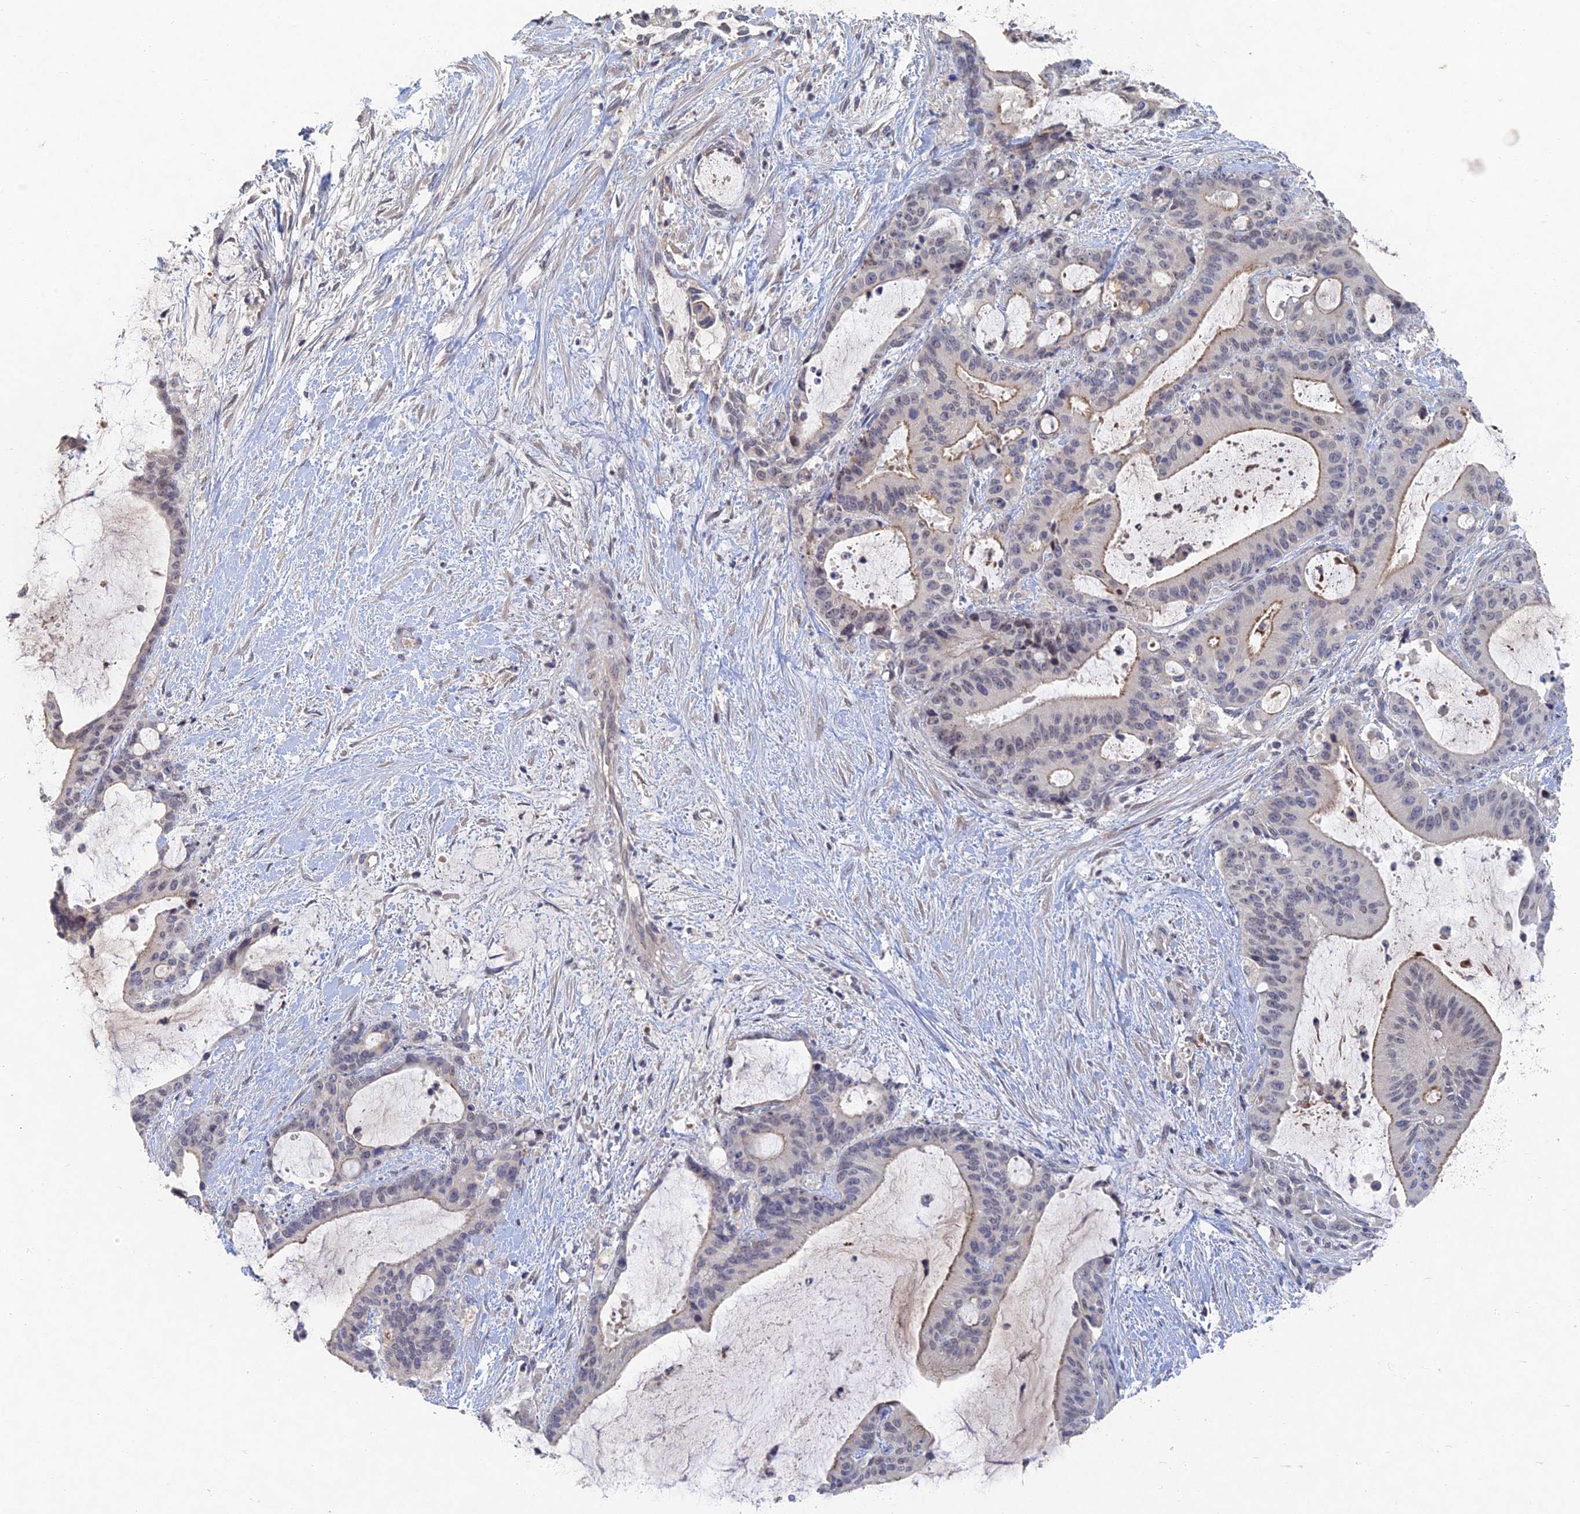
{"staining": {"intensity": "moderate", "quantity": "<25%", "location": "cytoplasmic/membranous"}, "tissue": "liver cancer", "cell_type": "Tumor cells", "image_type": "cancer", "snomed": [{"axis": "morphology", "description": "Normal tissue, NOS"}, {"axis": "morphology", "description": "Cholangiocarcinoma"}, {"axis": "topography", "description": "Liver"}, {"axis": "topography", "description": "Peripheral nerve tissue"}], "caption": "IHC of liver cholangiocarcinoma demonstrates low levels of moderate cytoplasmic/membranous expression in about <25% of tumor cells. (Stains: DAB in brown, nuclei in blue, Microscopy: brightfield microscopy at high magnification).", "gene": "GNA15", "patient": {"sex": "female", "age": 73}}